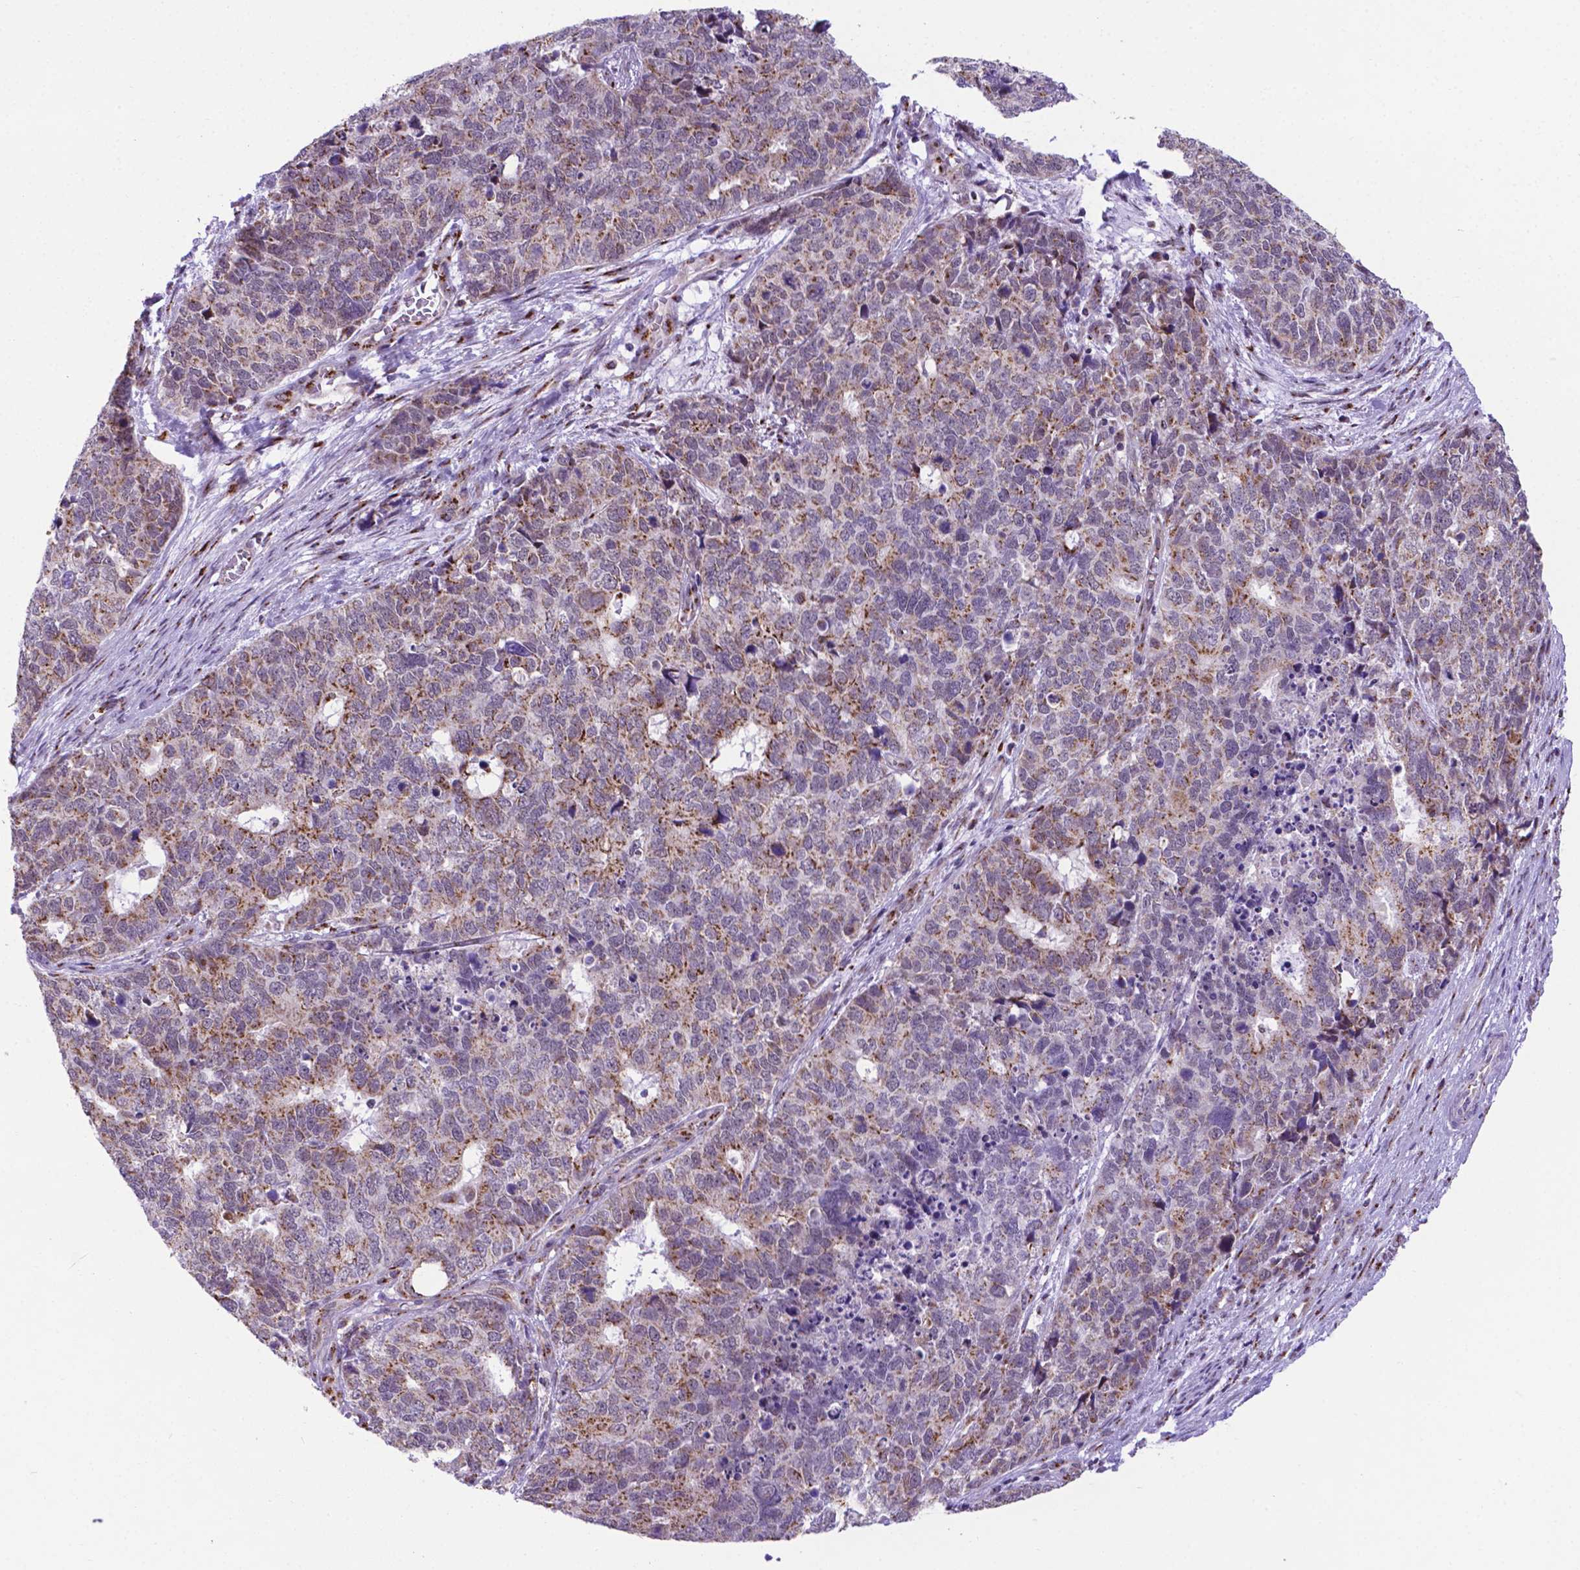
{"staining": {"intensity": "weak", "quantity": "25%-75%", "location": "cytoplasmic/membranous"}, "tissue": "cervical cancer", "cell_type": "Tumor cells", "image_type": "cancer", "snomed": [{"axis": "morphology", "description": "Squamous cell carcinoma, NOS"}, {"axis": "topography", "description": "Cervix"}], "caption": "This micrograph reveals immunohistochemistry (IHC) staining of human squamous cell carcinoma (cervical), with low weak cytoplasmic/membranous staining in about 25%-75% of tumor cells.", "gene": "MRPL10", "patient": {"sex": "female", "age": 63}}